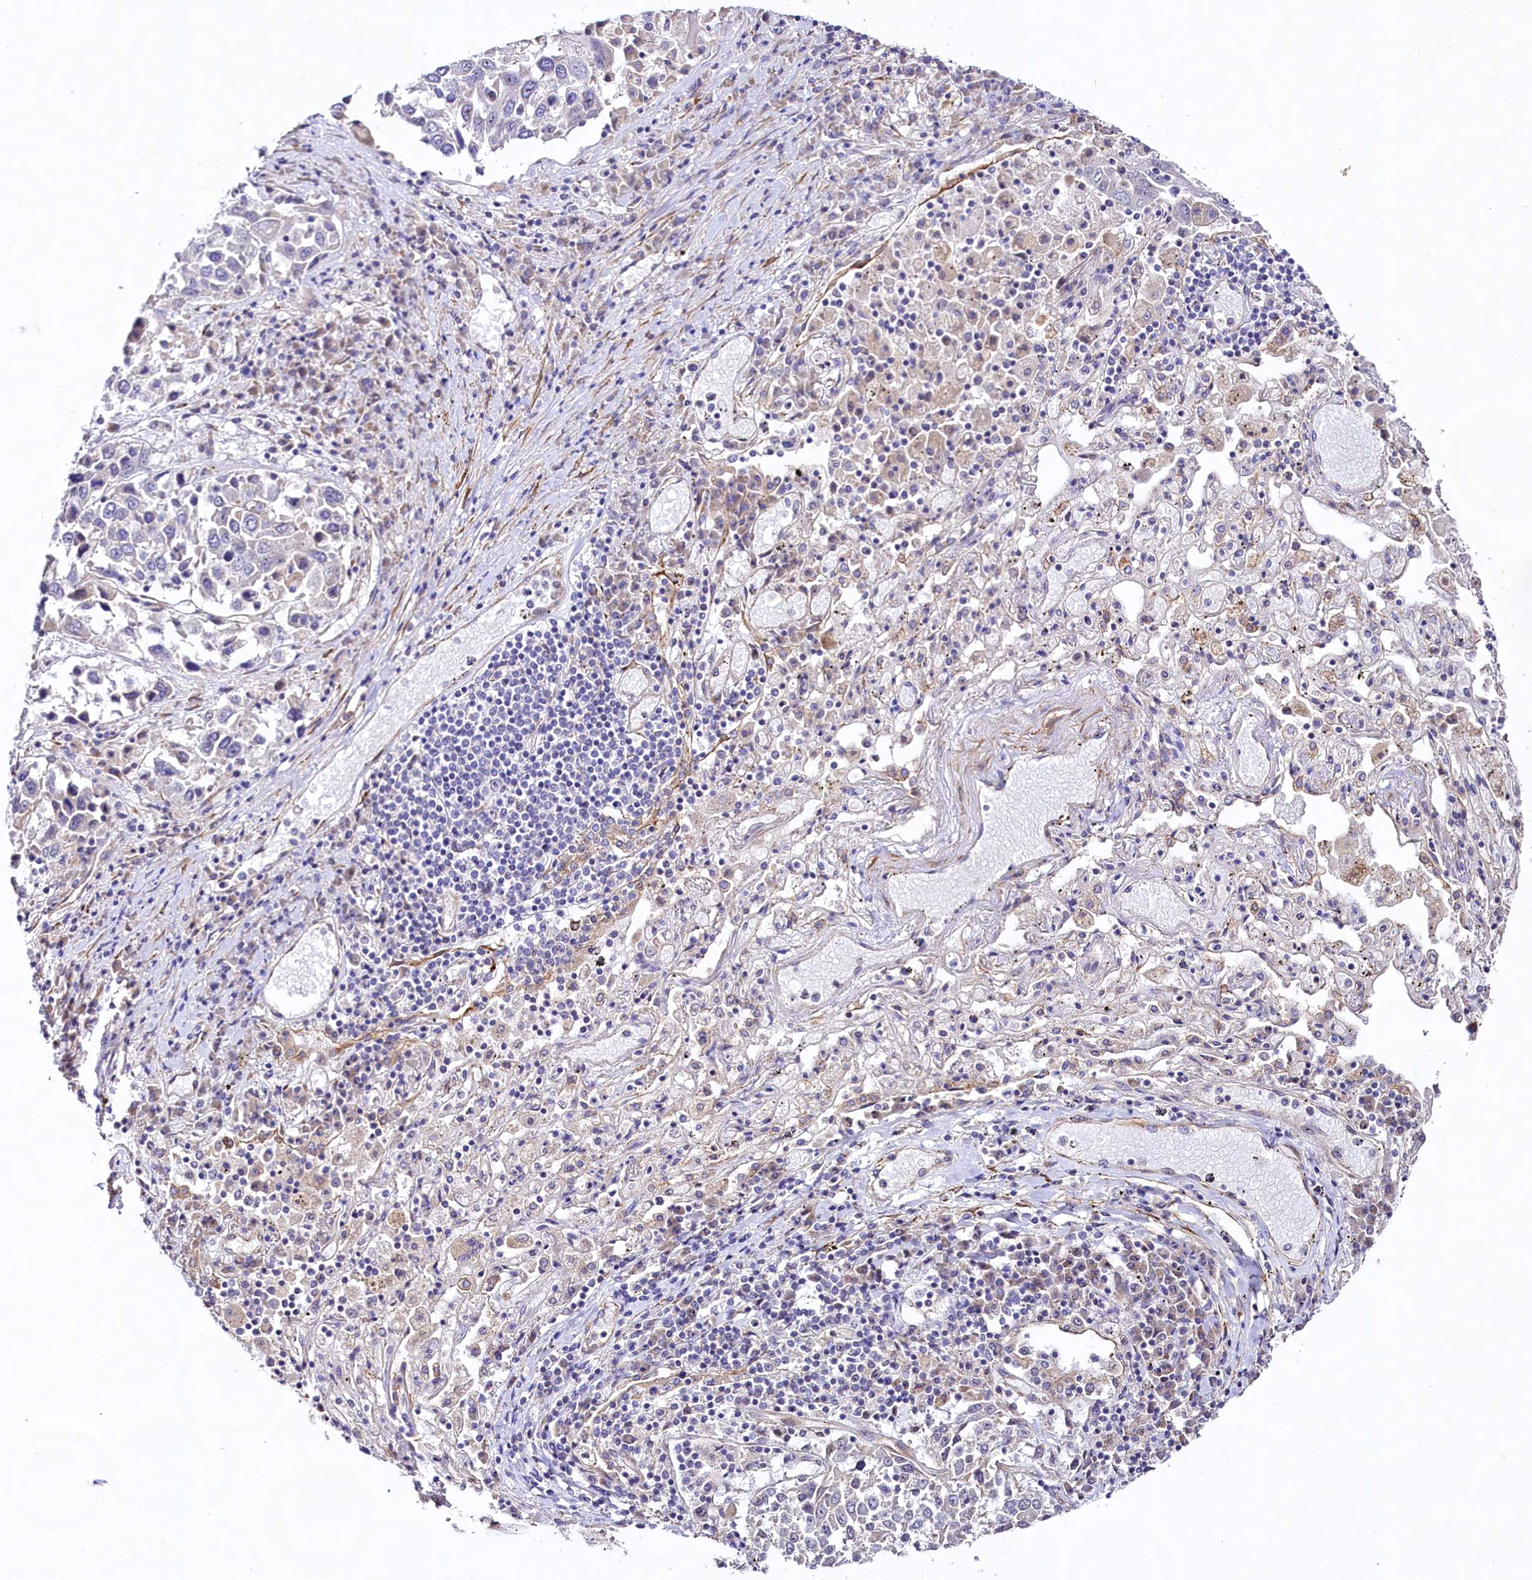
{"staining": {"intensity": "negative", "quantity": "none", "location": "none"}, "tissue": "lung cancer", "cell_type": "Tumor cells", "image_type": "cancer", "snomed": [{"axis": "morphology", "description": "Squamous cell carcinoma, NOS"}, {"axis": "topography", "description": "Lung"}], "caption": "An IHC histopathology image of lung squamous cell carcinoma is shown. There is no staining in tumor cells of lung squamous cell carcinoma.", "gene": "VPS11", "patient": {"sex": "male", "age": 65}}